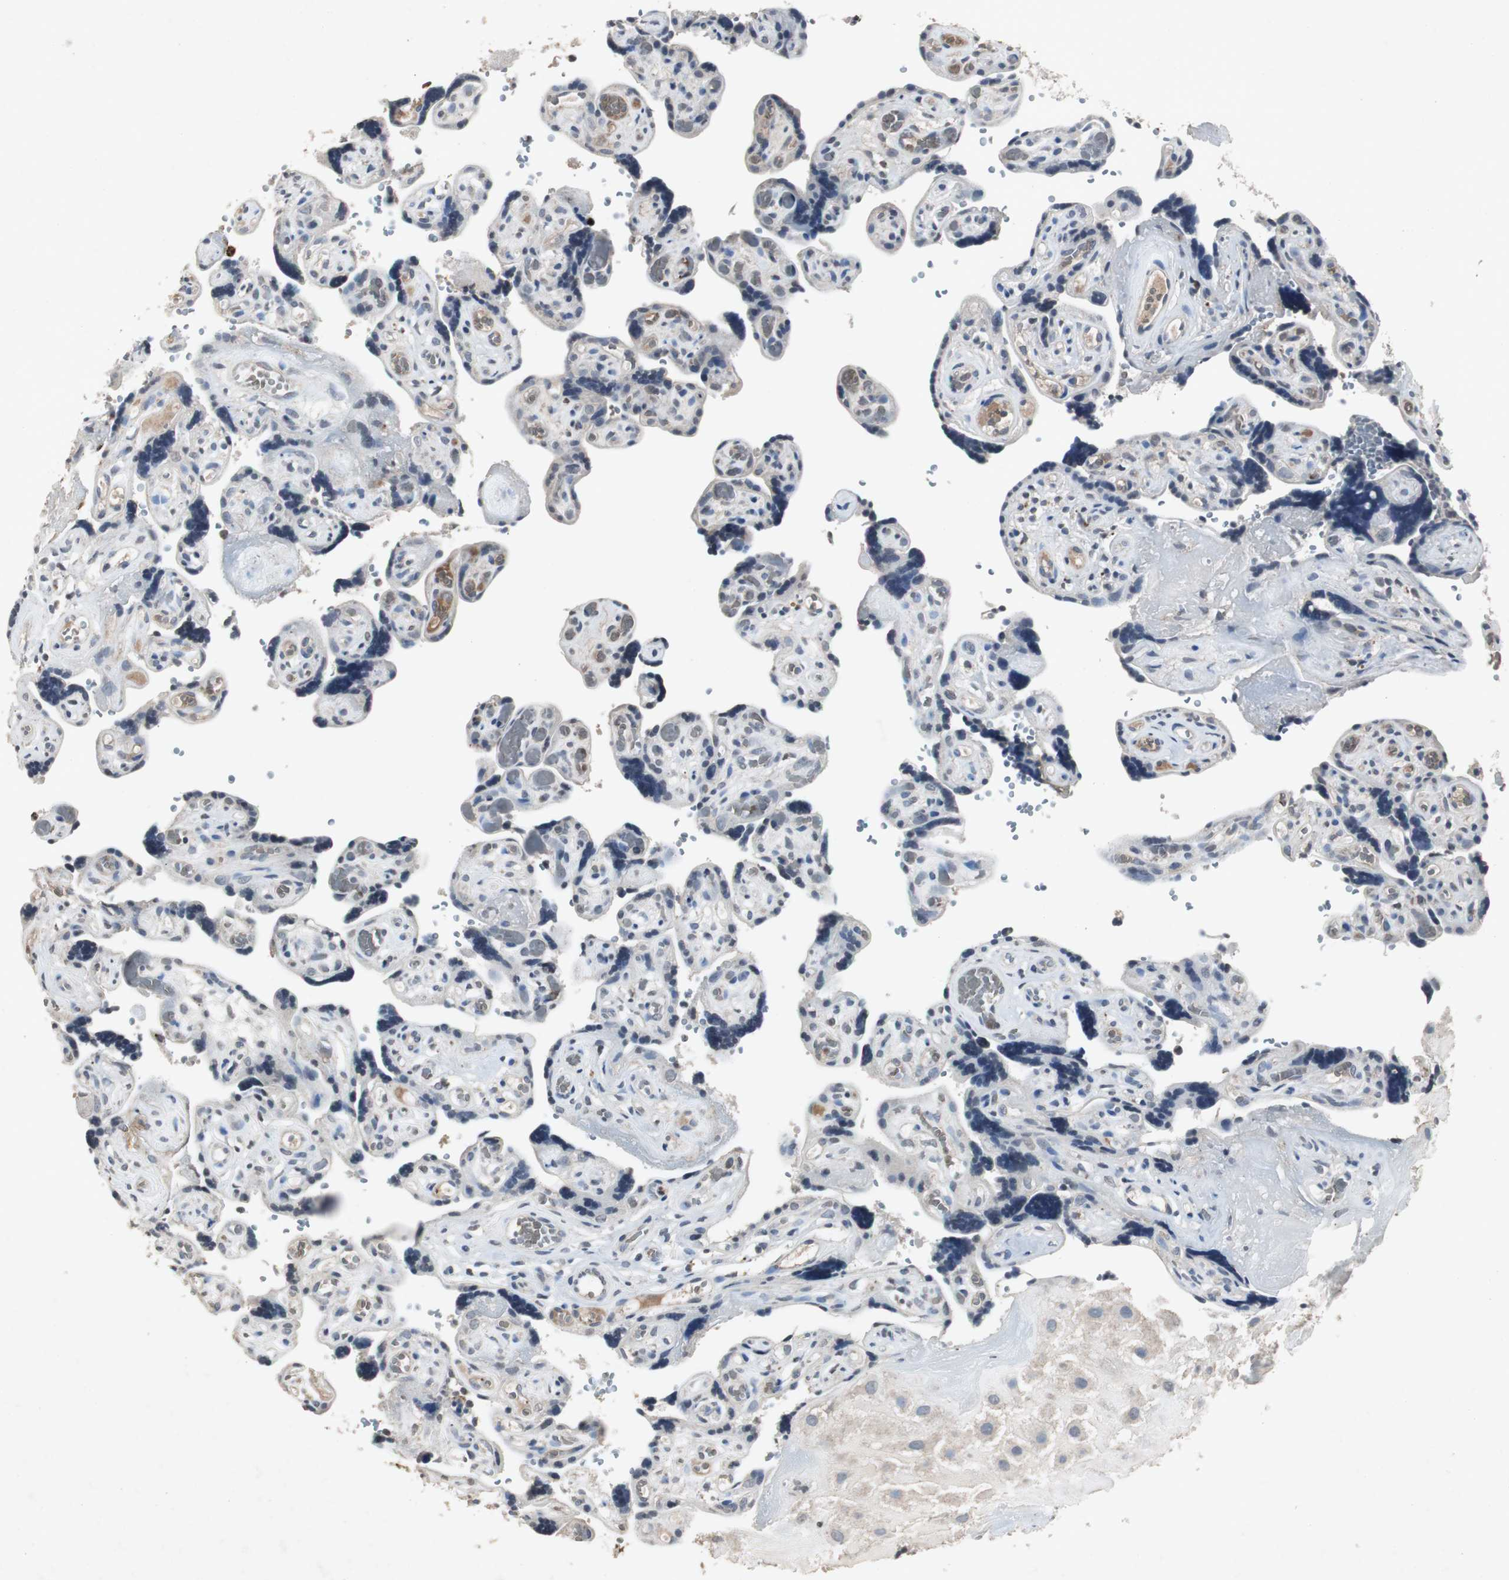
{"staining": {"intensity": "moderate", "quantity": "<25%", "location": "cytoplasmic/membranous"}, "tissue": "placenta", "cell_type": "Trophoblastic cells", "image_type": "normal", "snomed": [{"axis": "morphology", "description": "Normal tissue, NOS"}, {"axis": "topography", "description": "Placenta"}], "caption": "The photomicrograph demonstrates immunohistochemical staining of normal placenta. There is moderate cytoplasmic/membranous staining is appreciated in approximately <25% of trophoblastic cells.", "gene": "ADNP2", "patient": {"sex": "female", "age": 30}}